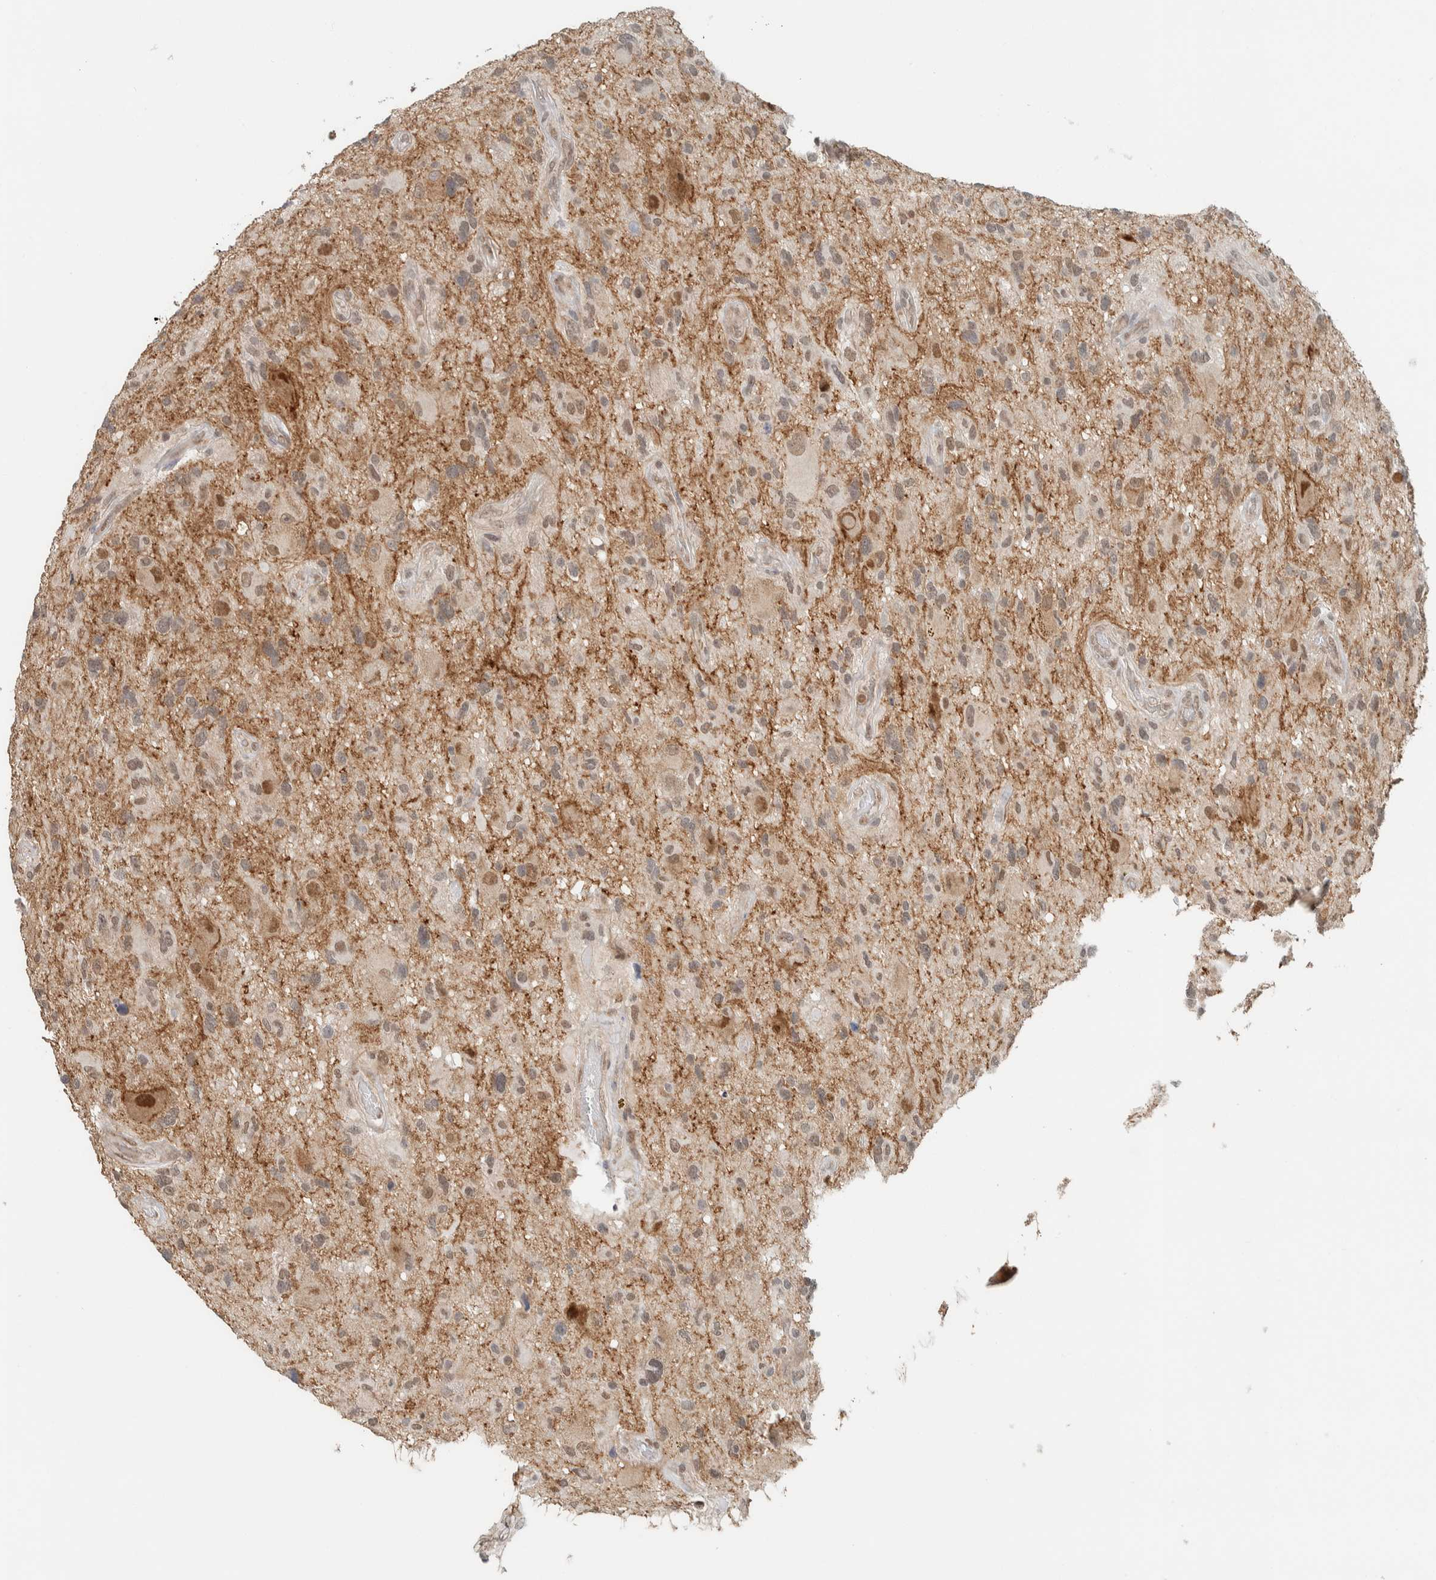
{"staining": {"intensity": "weak", "quantity": "<25%", "location": "nuclear"}, "tissue": "glioma", "cell_type": "Tumor cells", "image_type": "cancer", "snomed": [{"axis": "morphology", "description": "Glioma, malignant, High grade"}, {"axis": "topography", "description": "Brain"}], "caption": "IHC of human high-grade glioma (malignant) demonstrates no expression in tumor cells.", "gene": "ZBTB2", "patient": {"sex": "male", "age": 33}}